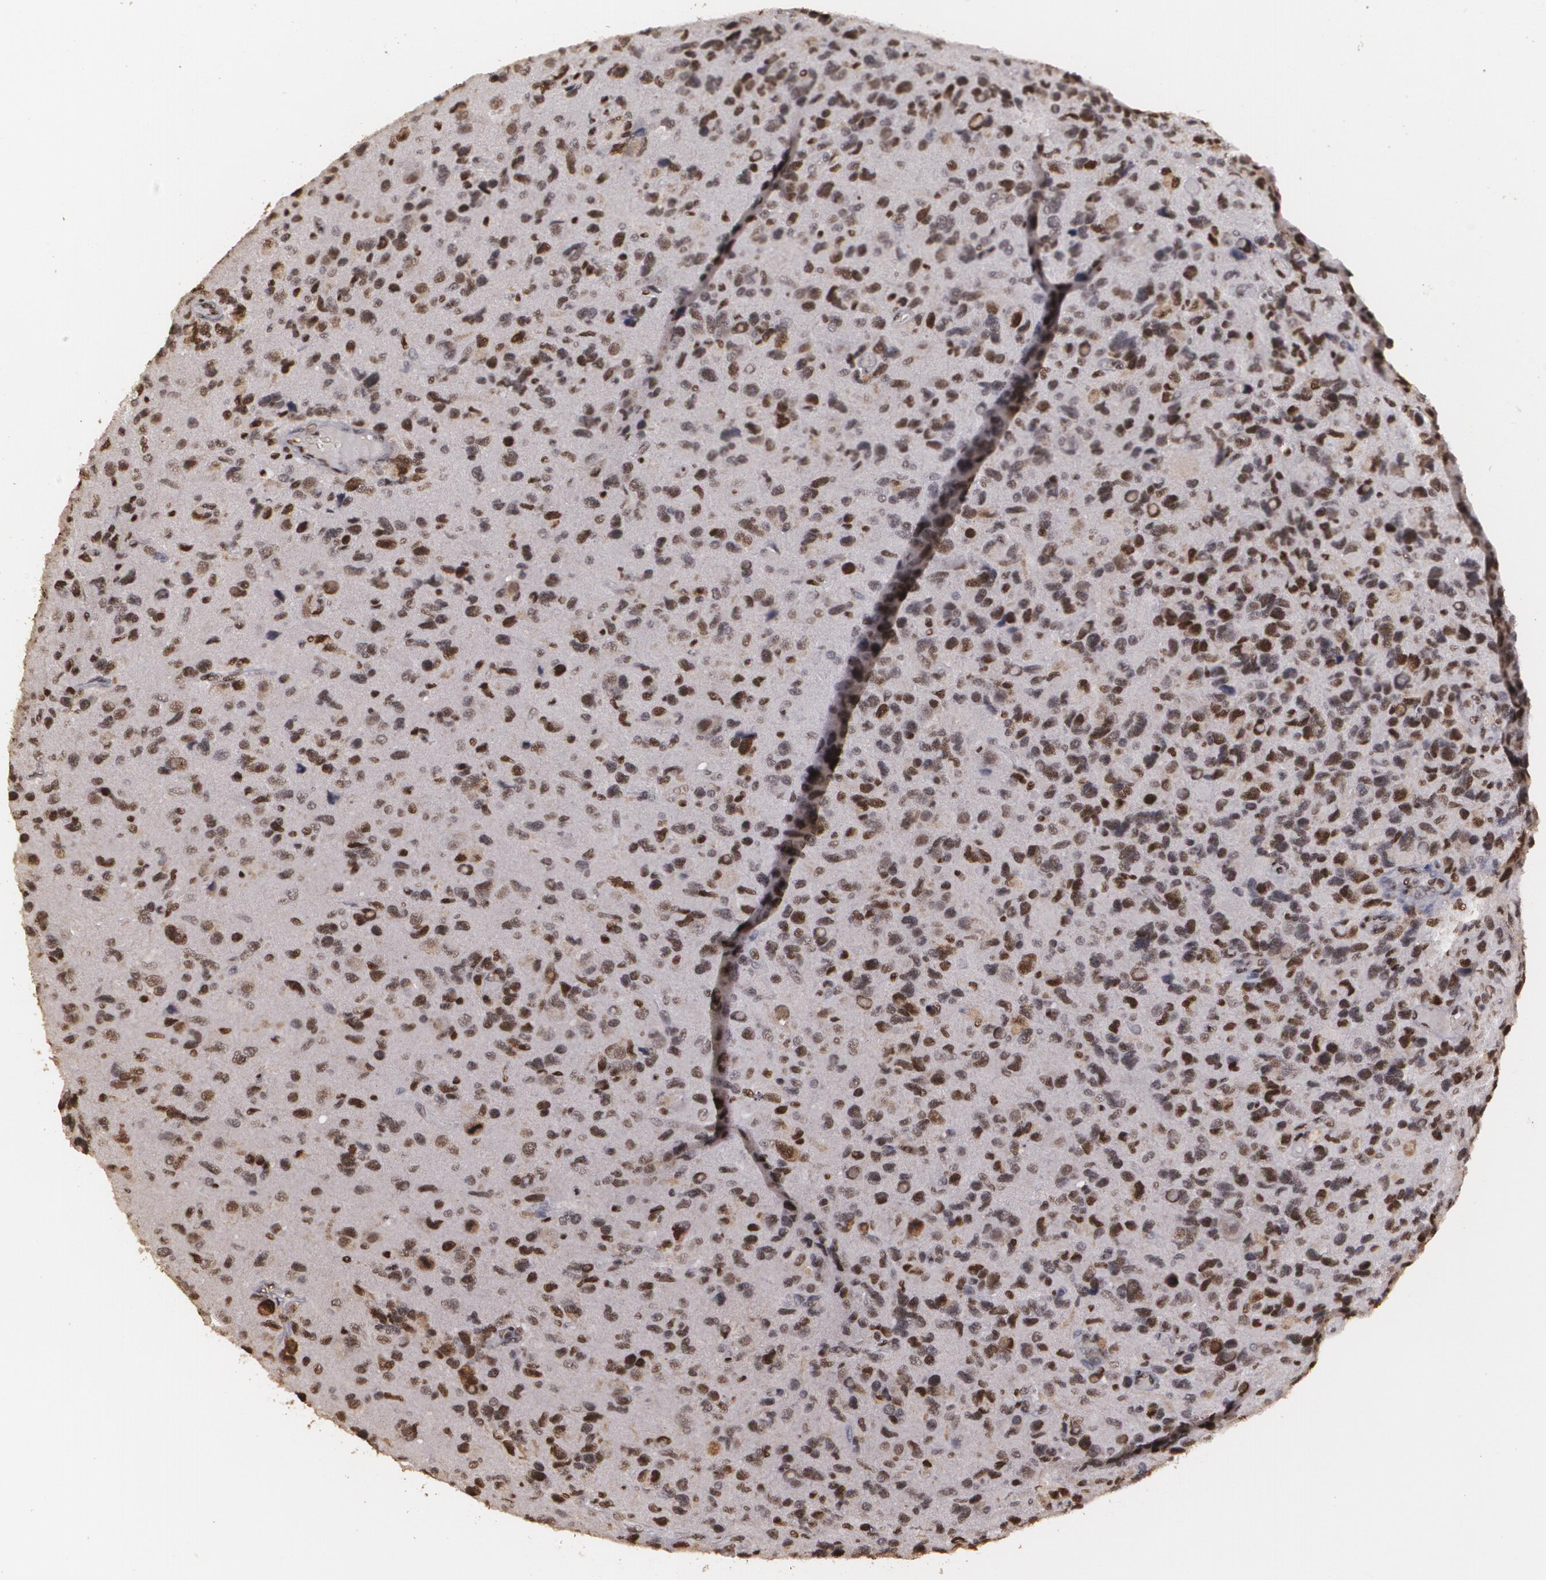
{"staining": {"intensity": "strong", "quantity": ">75%", "location": "nuclear"}, "tissue": "glioma", "cell_type": "Tumor cells", "image_type": "cancer", "snomed": [{"axis": "morphology", "description": "Glioma, malignant, High grade"}, {"axis": "topography", "description": "Brain"}], "caption": "This image demonstrates IHC staining of high-grade glioma (malignant), with high strong nuclear staining in about >75% of tumor cells.", "gene": "RCOR1", "patient": {"sex": "male", "age": 77}}